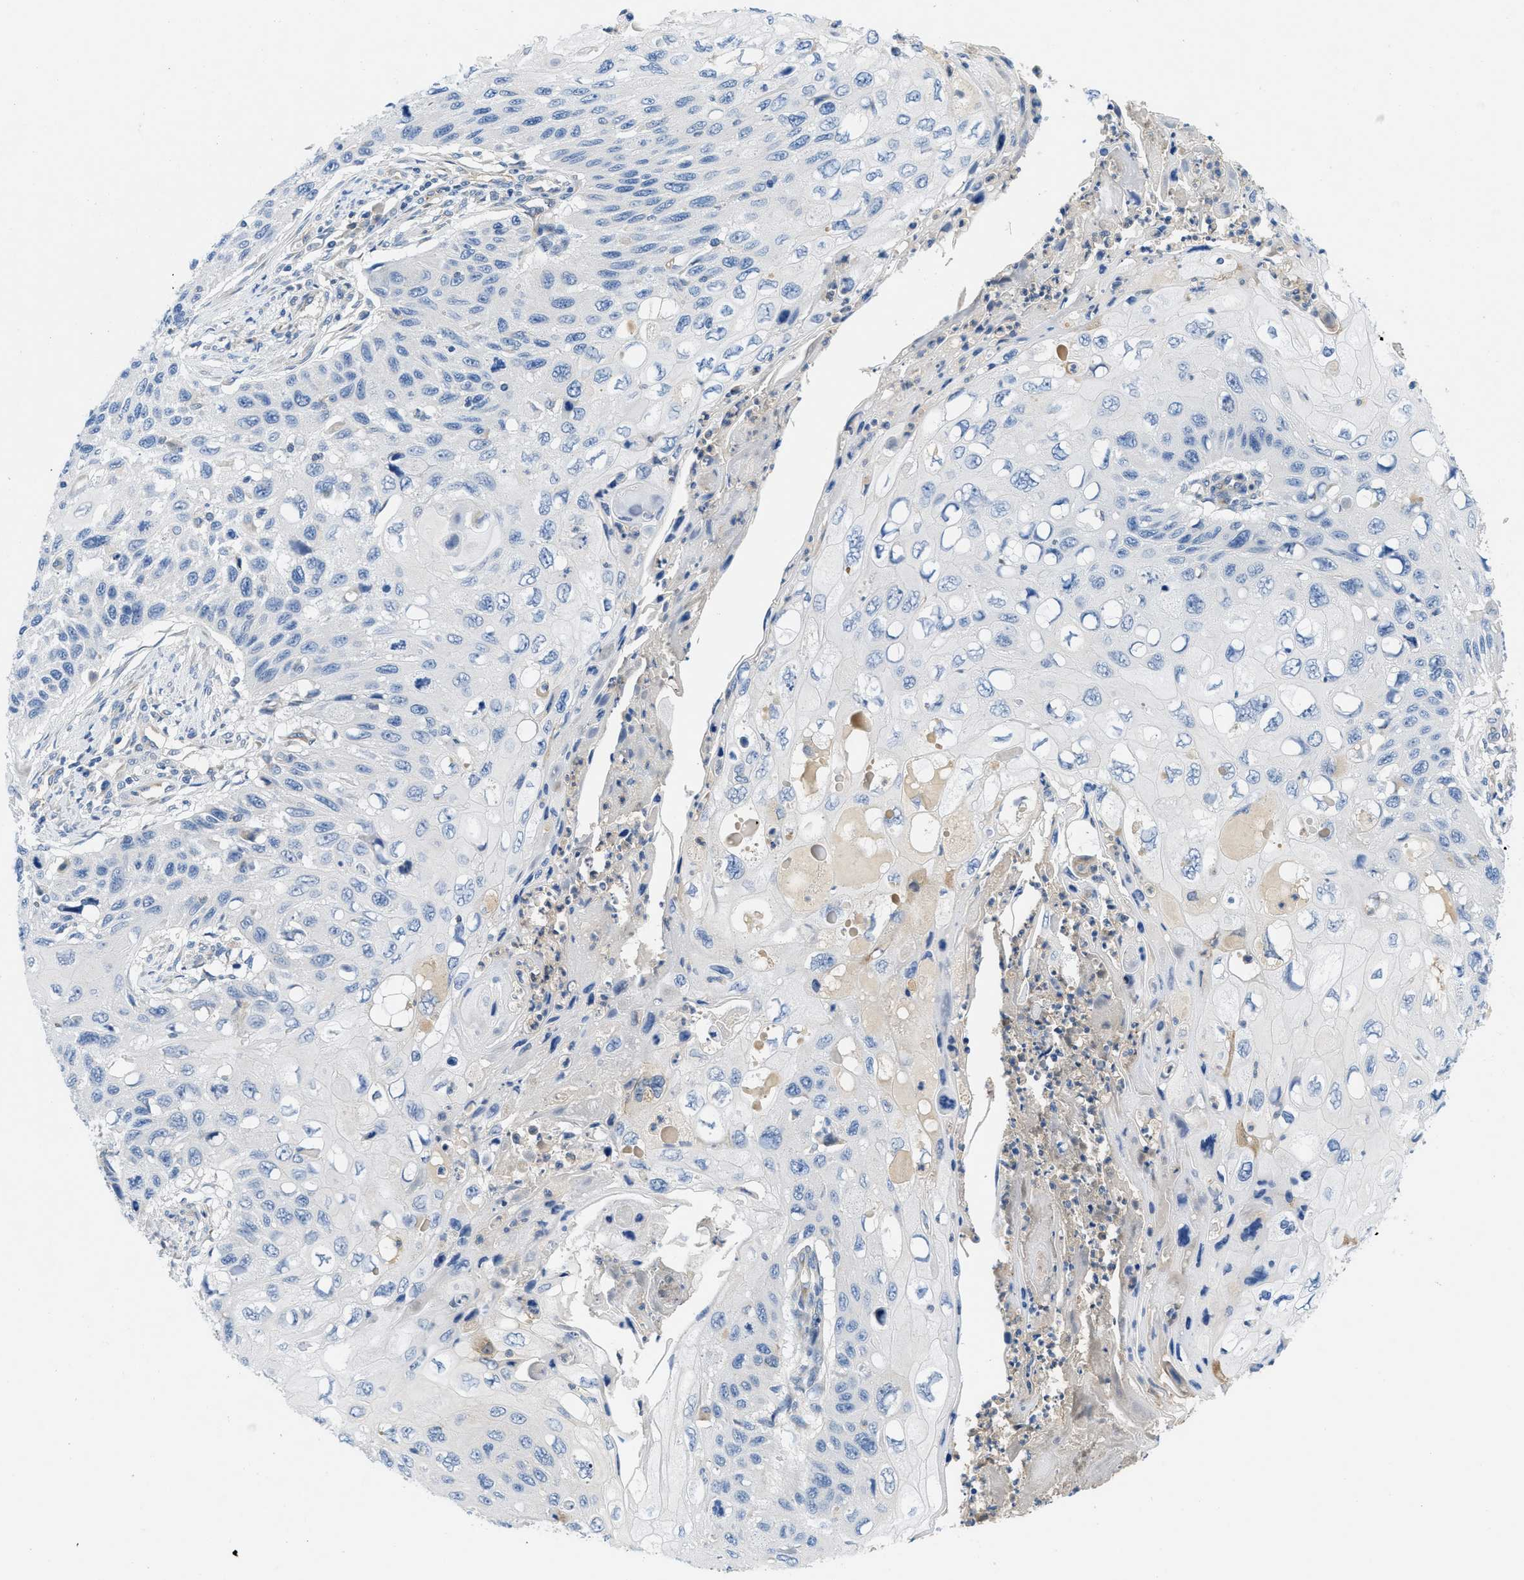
{"staining": {"intensity": "negative", "quantity": "none", "location": "none"}, "tissue": "cervical cancer", "cell_type": "Tumor cells", "image_type": "cancer", "snomed": [{"axis": "morphology", "description": "Squamous cell carcinoma, NOS"}, {"axis": "topography", "description": "Cervix"}], "caption": "Cervical cancer was stained to show a protein in brown. There is no significant expression in tumor cells.", "gene": "PGR", "patient": {"sex": "female", "age": 70}}